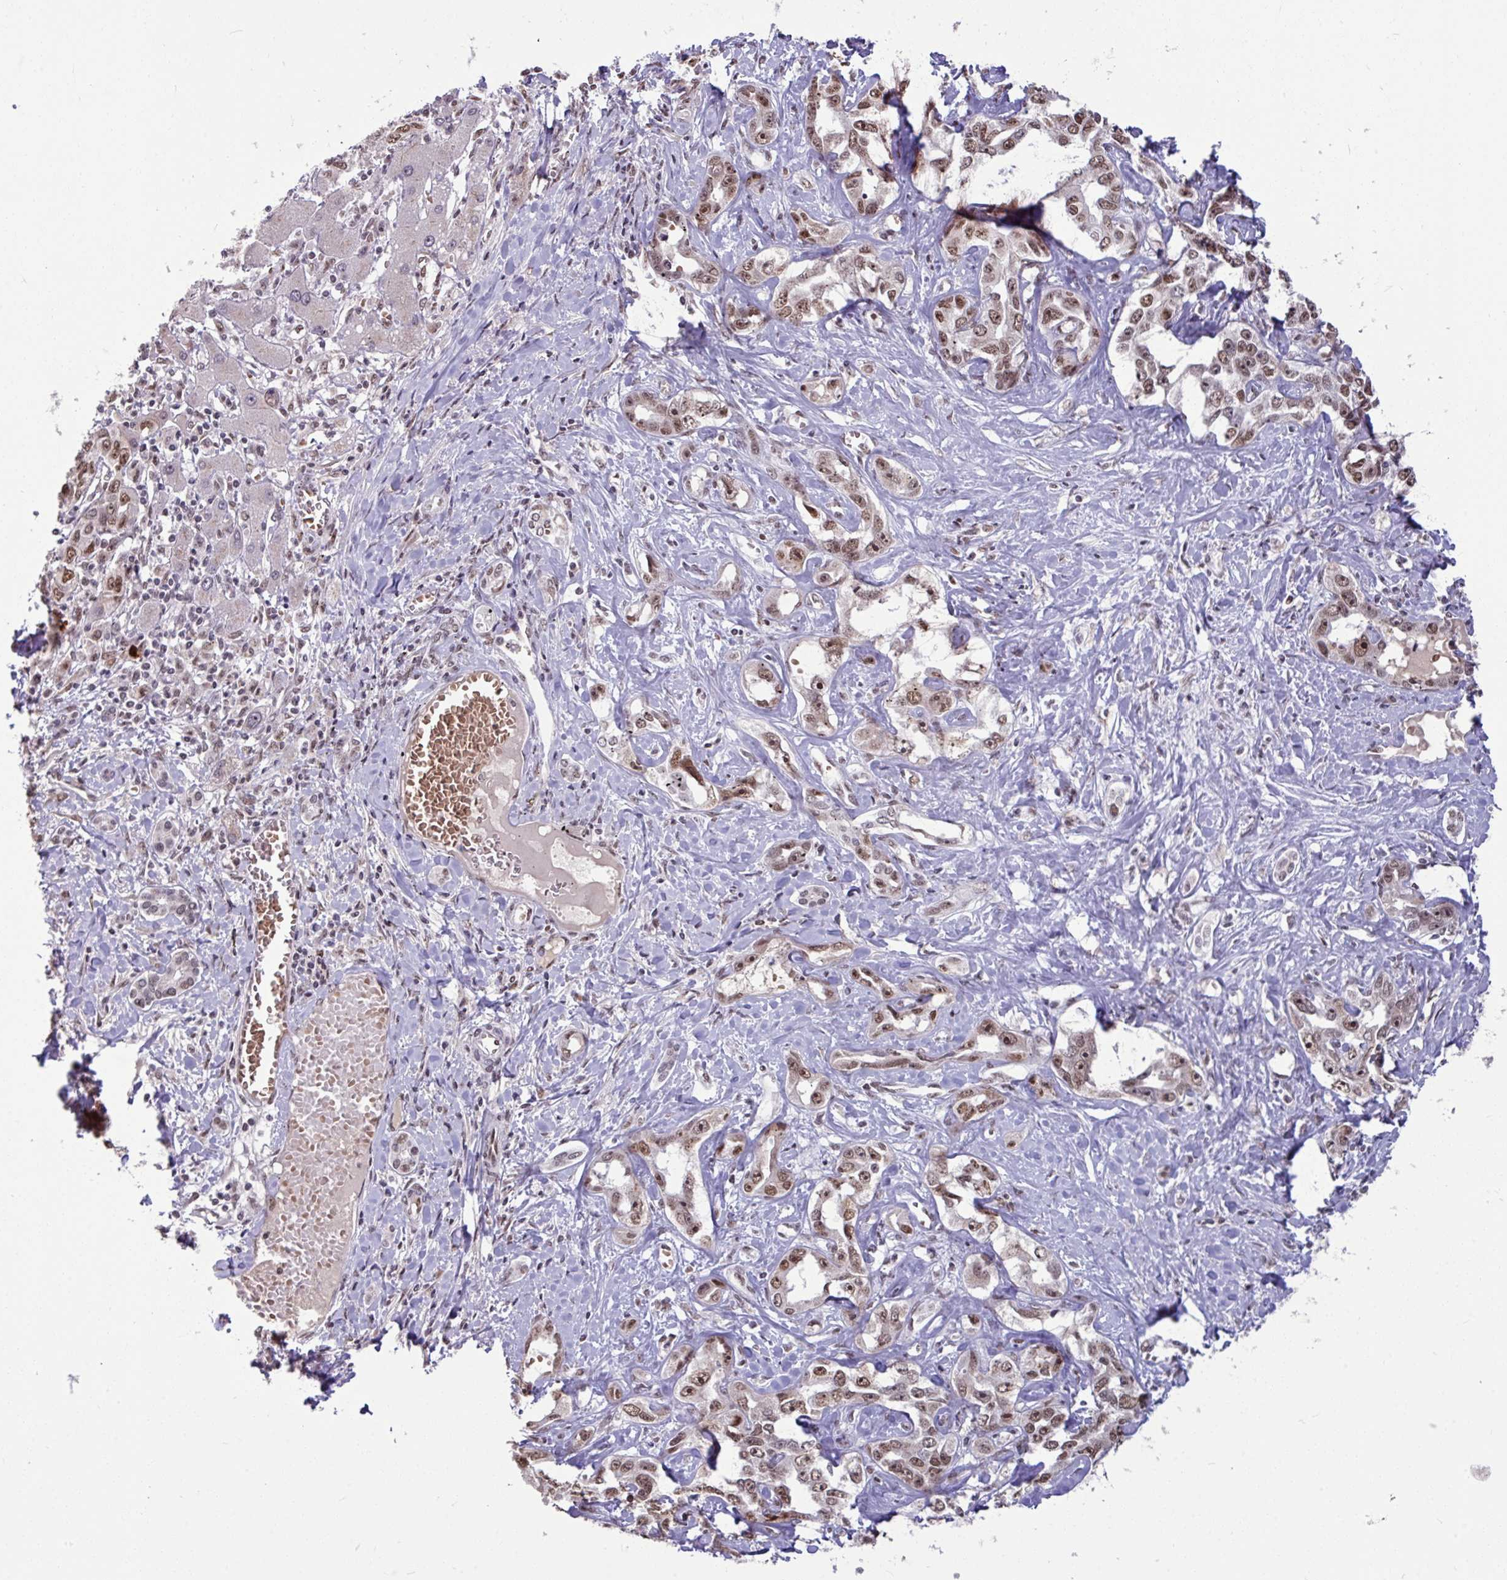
{"staining": {"intensity": "moderate", "quantity": ">75%", "location": "nuclear"}, "tissue": "liver cancer", "cell_type": "Tumor cells", "image_type": "cancer", "snomed": [{"axis": "morphology", "description": "Cholangiocarcinoma"}, {"axis": "topography", "description": "Liver"}], "caption": "Human liver cancer (cholangiocarcinoma) stained for a protein (brown) reveals moderate nuclear positive expression in approximately >75% of tumor cells.", "gene": "TDG", "patient": {"sex": "male", "age": 59}}